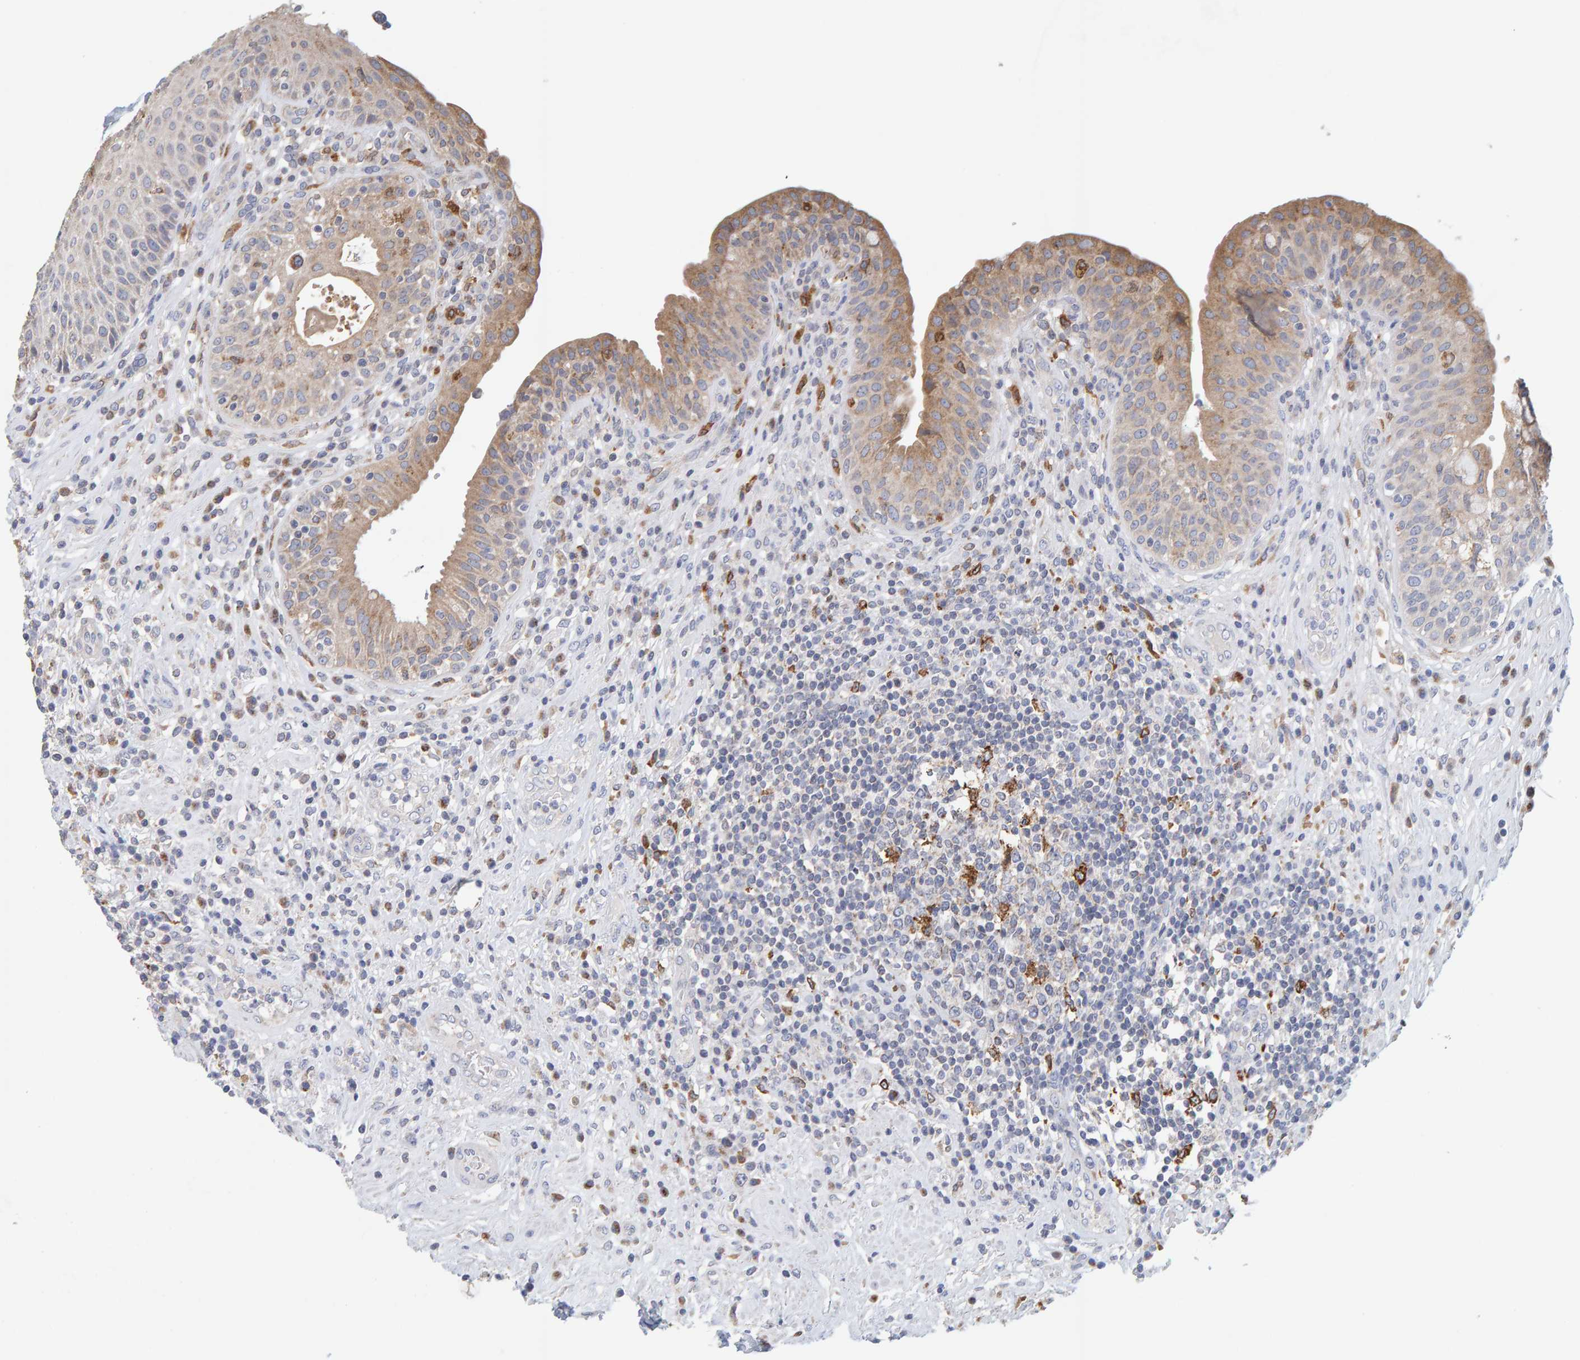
{"staining": {"intensity": "moderate", "quantity": ">75%", "location": "cytoplasmic/membranous"}, "tissue": "urinary bladder", "cell_type": "Urothelial cells", "image_type": "normal", "snomed": [{"axis": "morphology", "description": "Normal tissue, NOS"}, {"axis": "topography", "description": "Urinary bladder"}], "caption": "Immunohistochemistry (IHC) staining of unremarkable urinary bladder, which reveals medium levels of moderate cytoplasmic/membranous expression in approximately >75% of urothelial cells indicating moderate cytoplasmic/membranous protein staining. The staining was performed using DAB (3,3'-diaminobenzidine) (brown) for protein detection and nuclei were counterstained in hematoxylin (blue).", "gene": "SGPL1", "patient": {"sex": "female", "age": 62}}